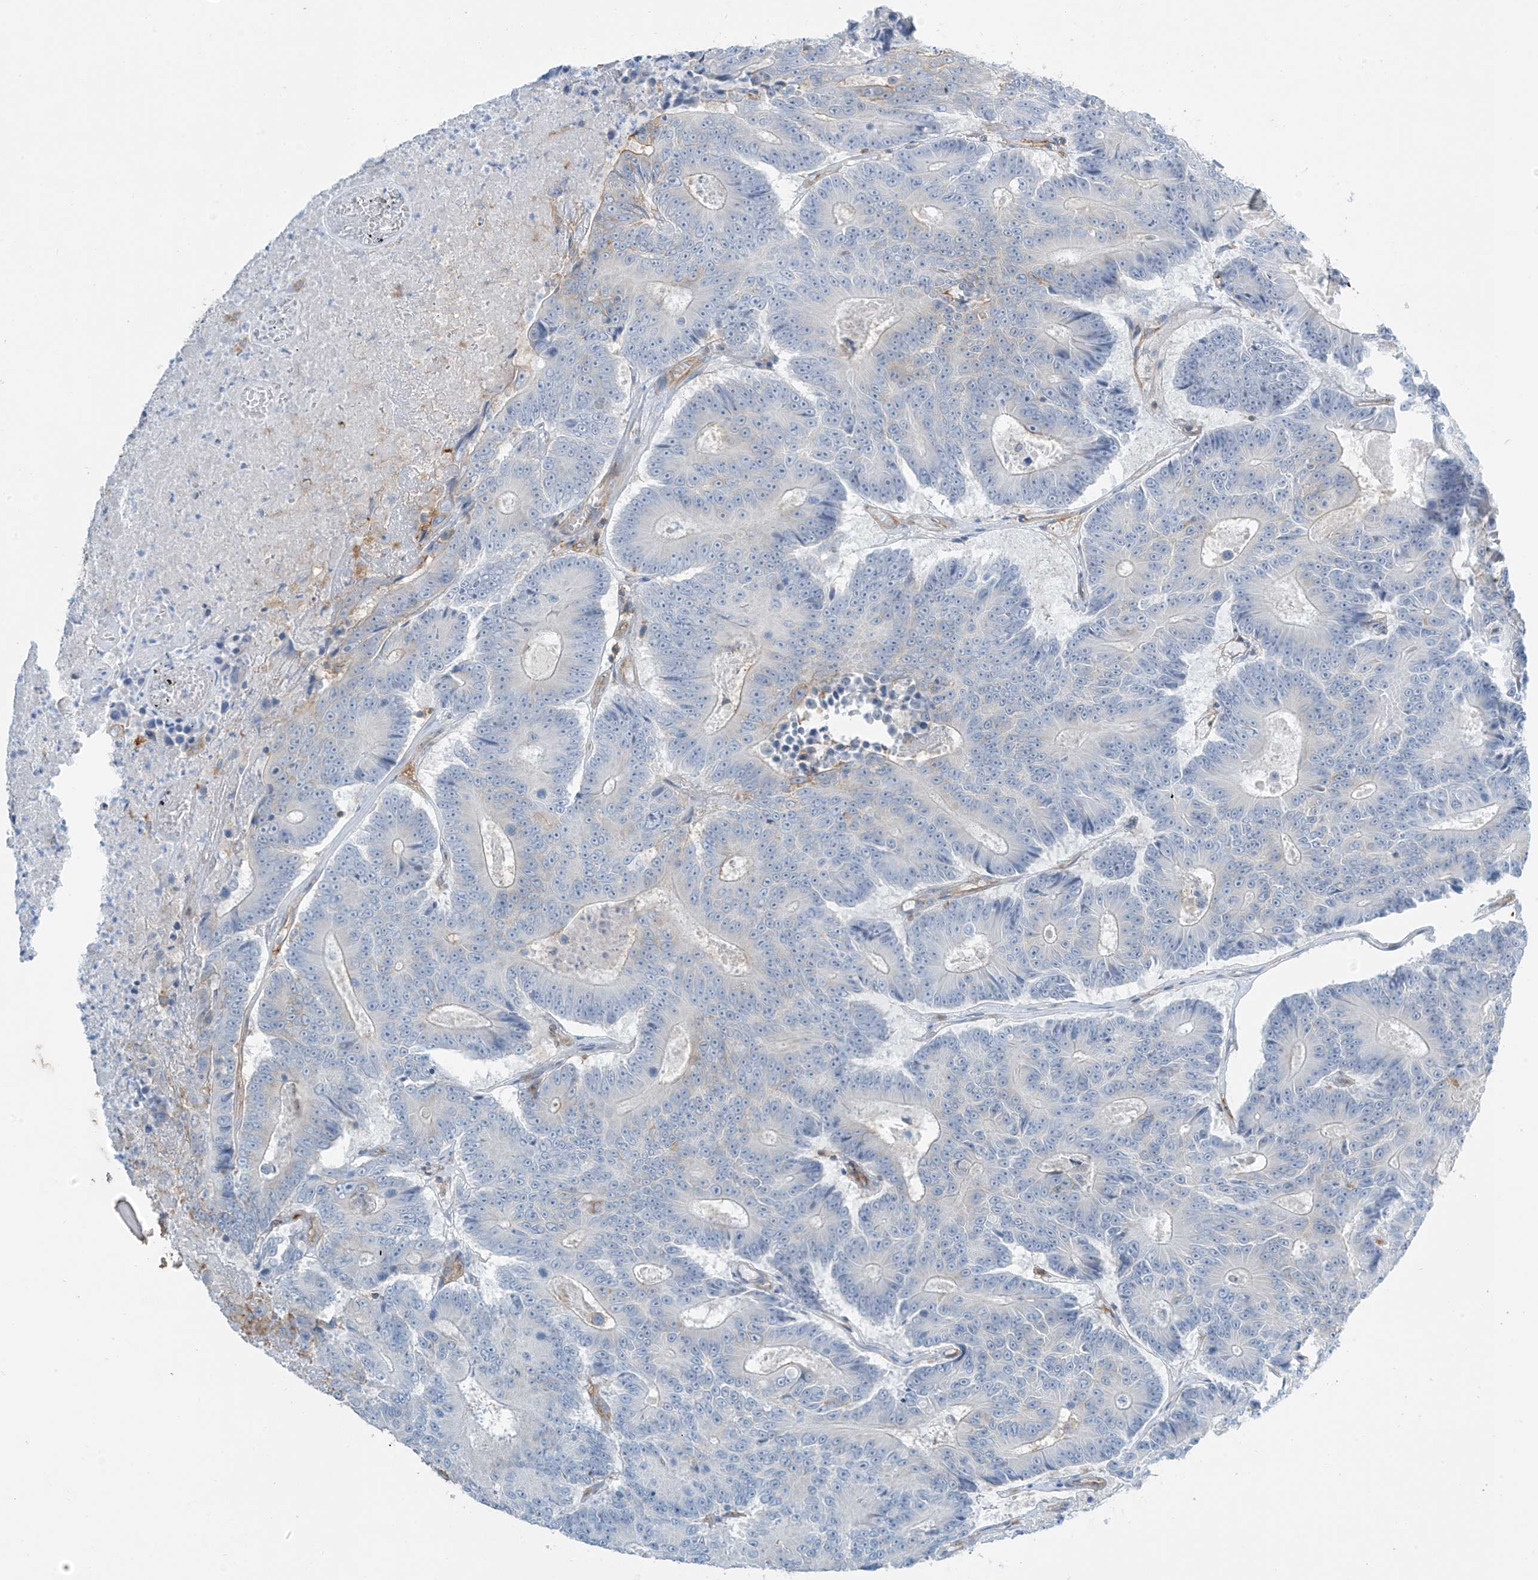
{"staining": {"intensity": "negative", "quantity": "none", "location": "none"}, "tissue": "colorectal cancer", "cell_type": "Tumor cells", "image_type": "cancer", "snomed": [{"axis": "morphology", "description": "Adenocarcinoma, NOS"}, {"axis": "topography", "description": "Colon"}], "caption": "The immunohistochemistry (IHC) histopathology image has no significant expression in tumor cells of adenocarcinoma (colorectal) tissue. Brightfield microscopy of immunohistochemistry stained with DAB (brown) and hematoxylin (blue), captured at high magnification.", "gene": "ZNF846", "patient": {"sex": "male", "age": 83}}